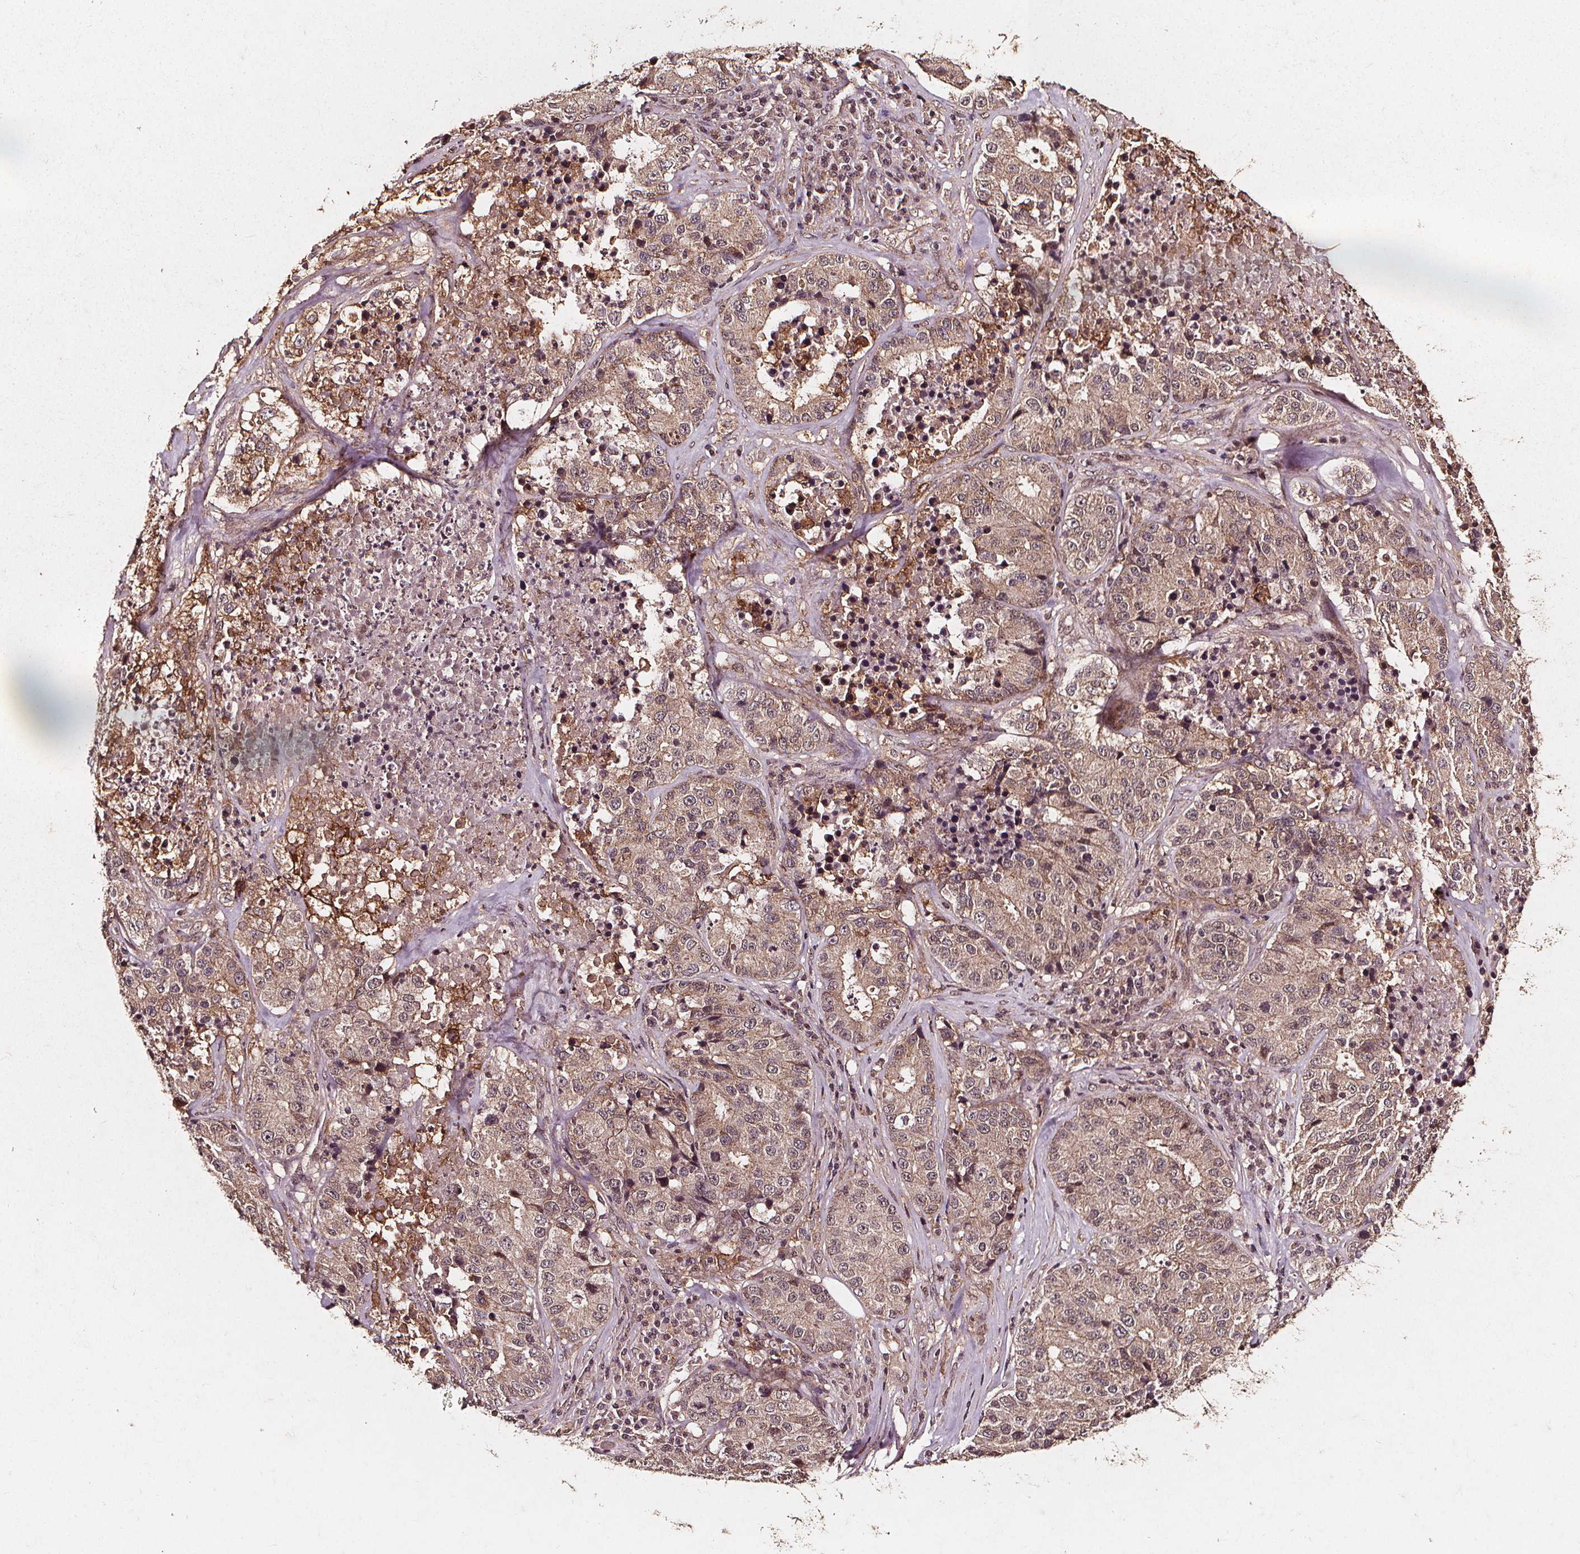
{"staining": {"intensity": "weak", "quantity": "<25%", "location": "cytoplasmic/membranous"}, "tissue": "stomach cancer", "cell_type": "Tumor cells", "image_type": "cancer", "snomed": [{"axis": "morphology", "description": "Adenocarcinoma, NOS"}, {"axis": "topography", "description": "Stomach"}], "caption": "Stomach adenocarcinoma was stained to show a protein in brown. There is no significant expression in tumor cells. (IHC, brightfield microscopy, high magnification).", "gene": "ABCA1", "patient": {"sex": "male", "age": 71}}